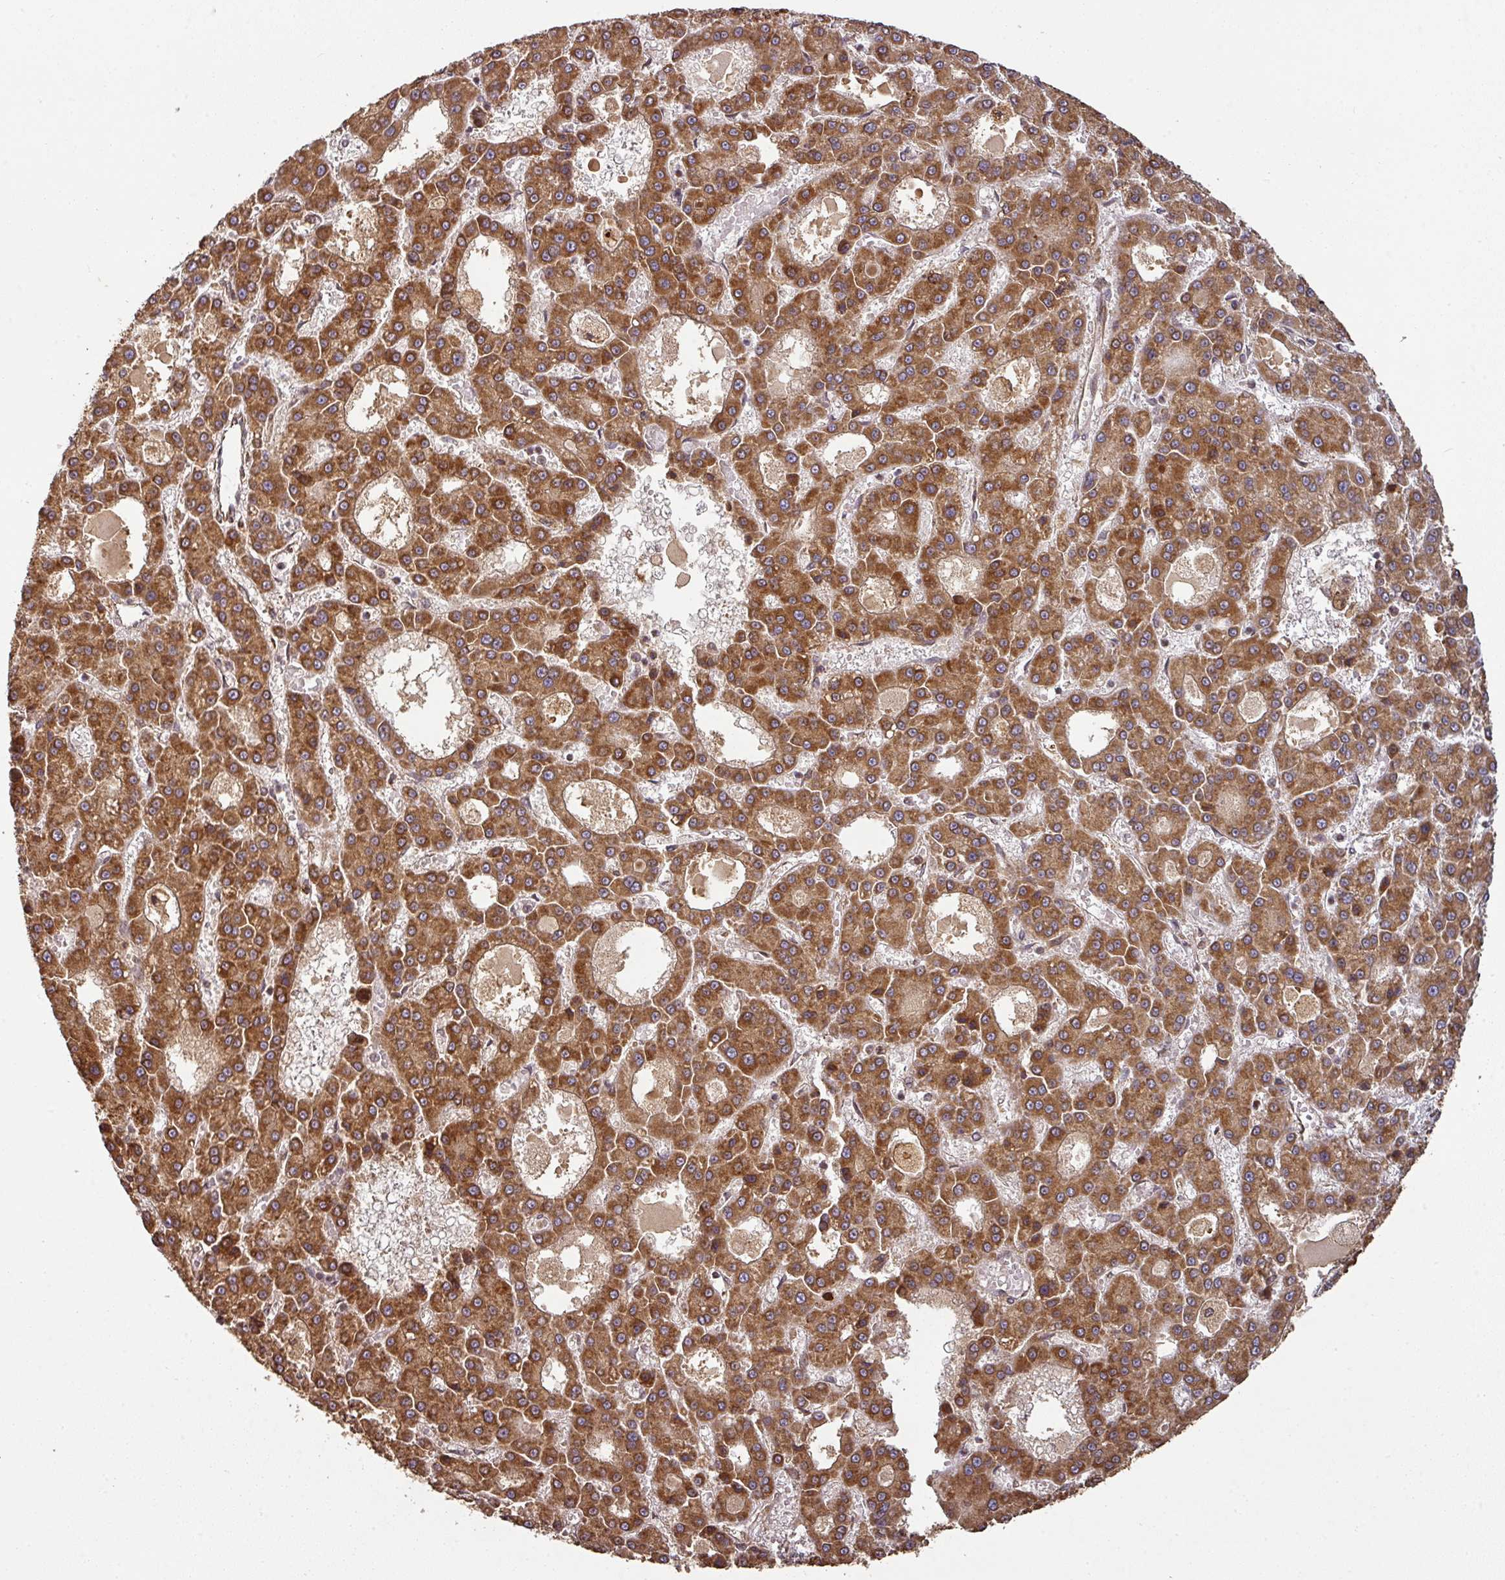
{"staining": {"intensity": "strong", "quantity": ">75%", "location": "cytoplasmic/membranous"}, "tissue": "liver cancer", "cell_type": "Tumor cells", "image_type": "cancer", "snomed": [{"axis": "morphology", "description": "Carcinoma, Hepatocellular, NOS"}, {"axis": "topography", "description": "Liver"}], "caption": "Immunohistochemical staining of liver cancer (hepatocellular carcinoma) shows high levels of strong cytoplasmic/membranous protein expression in approximately >75% of tumor cells.", "gene": "TRAP1", "patient": {"sex": "male", "age": 70}}